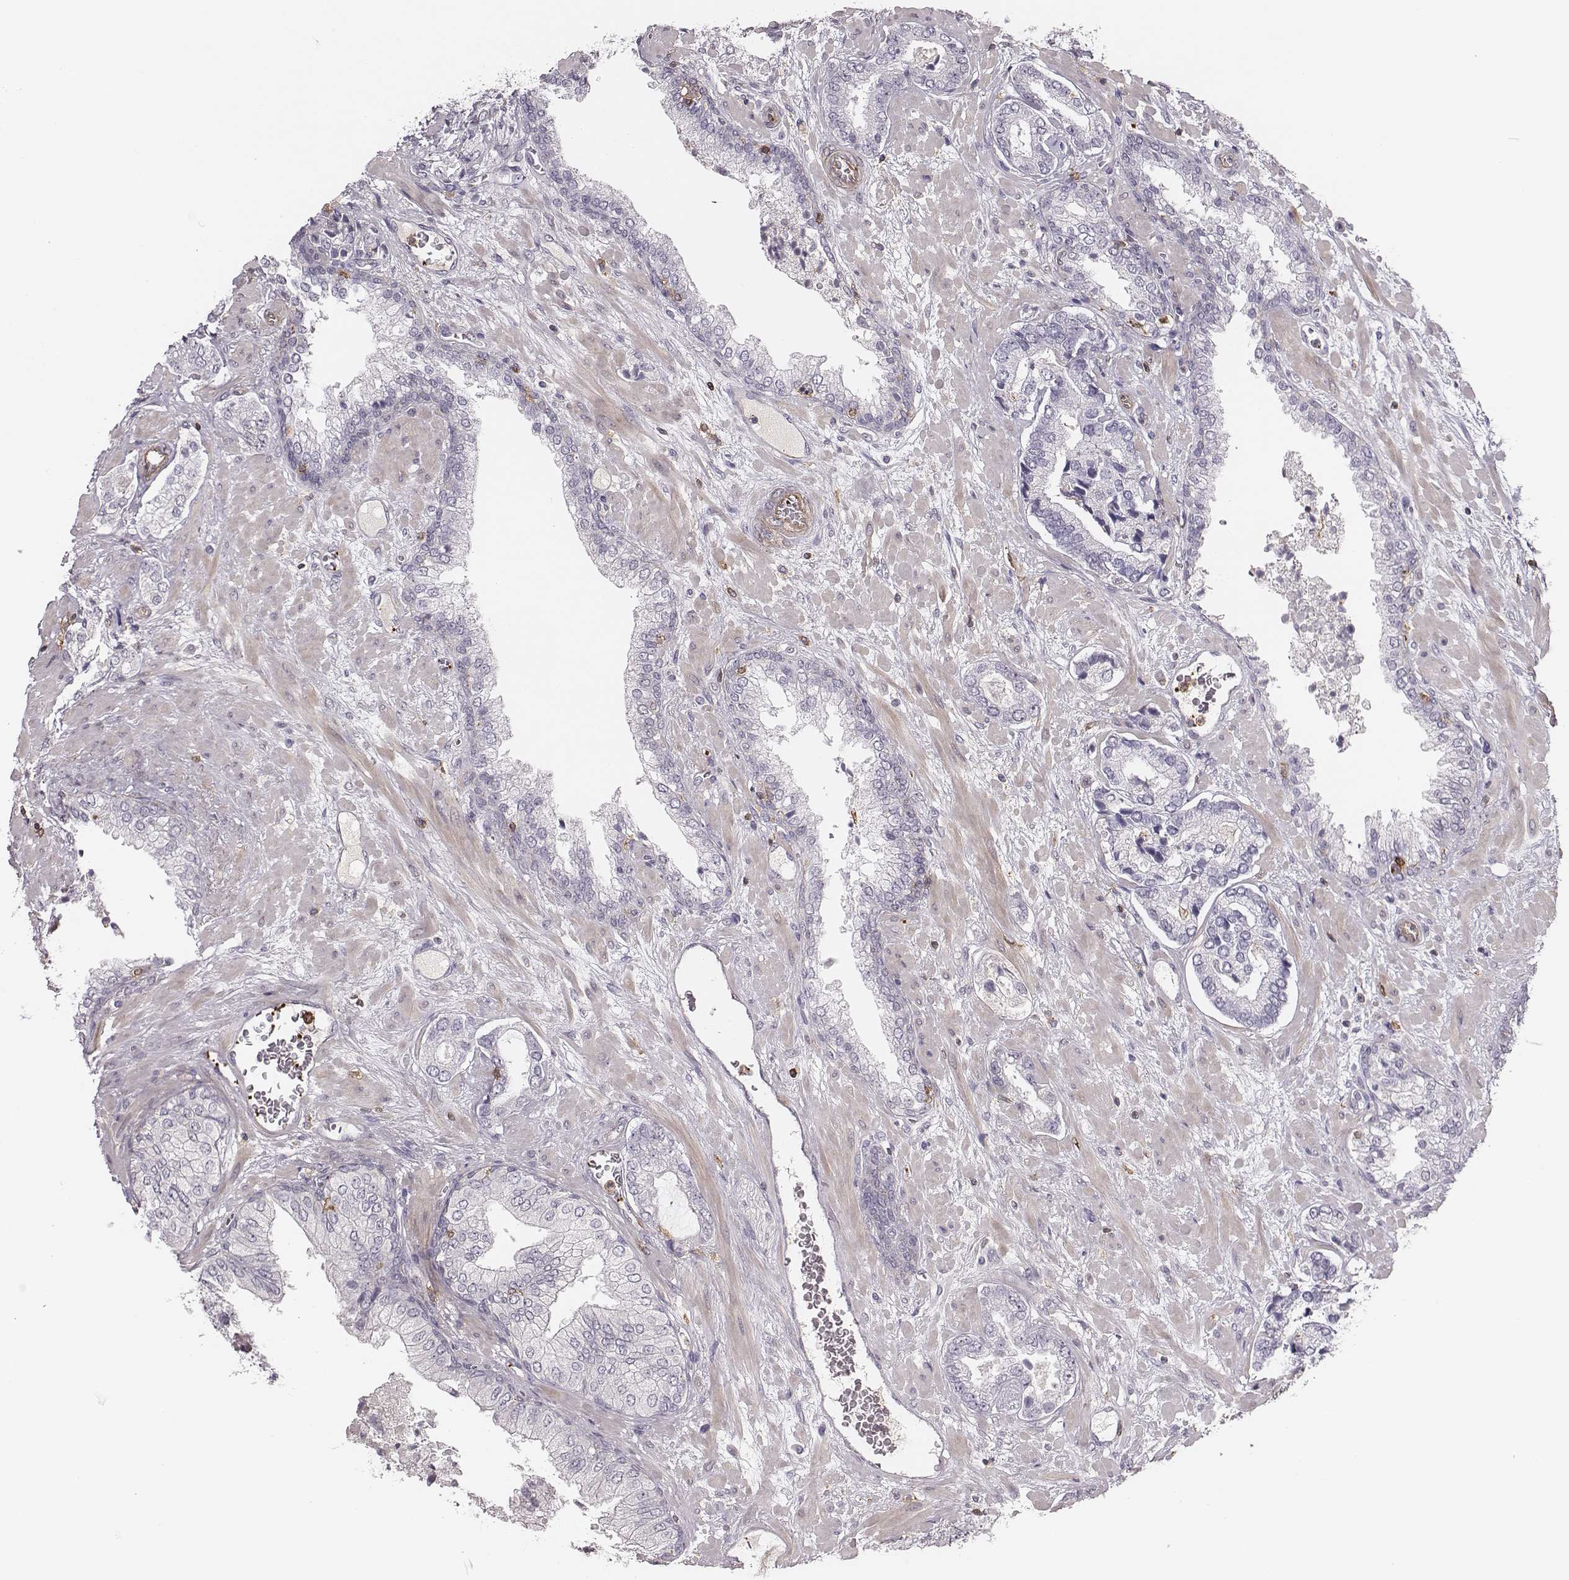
{"staining": {"intensity": "negative", "quantity": "none", "location": "none"}, "tissue": "prostate cancer", "cell_type": "Tumor cells", "image_type": "cancer", "snomed": [{"axis": "morphology", "description": "Adenocarcinoma, Low grade"}, {"axis": "topography", "description": "Prostate"}], "caption": "A micrograph of prostate cancer (low-grade adenocarcinoma) stained for a protein shows no brown staining in tumor cells.", "gene": "ZYX", "patient": {"sex": "male", "age": 61}}